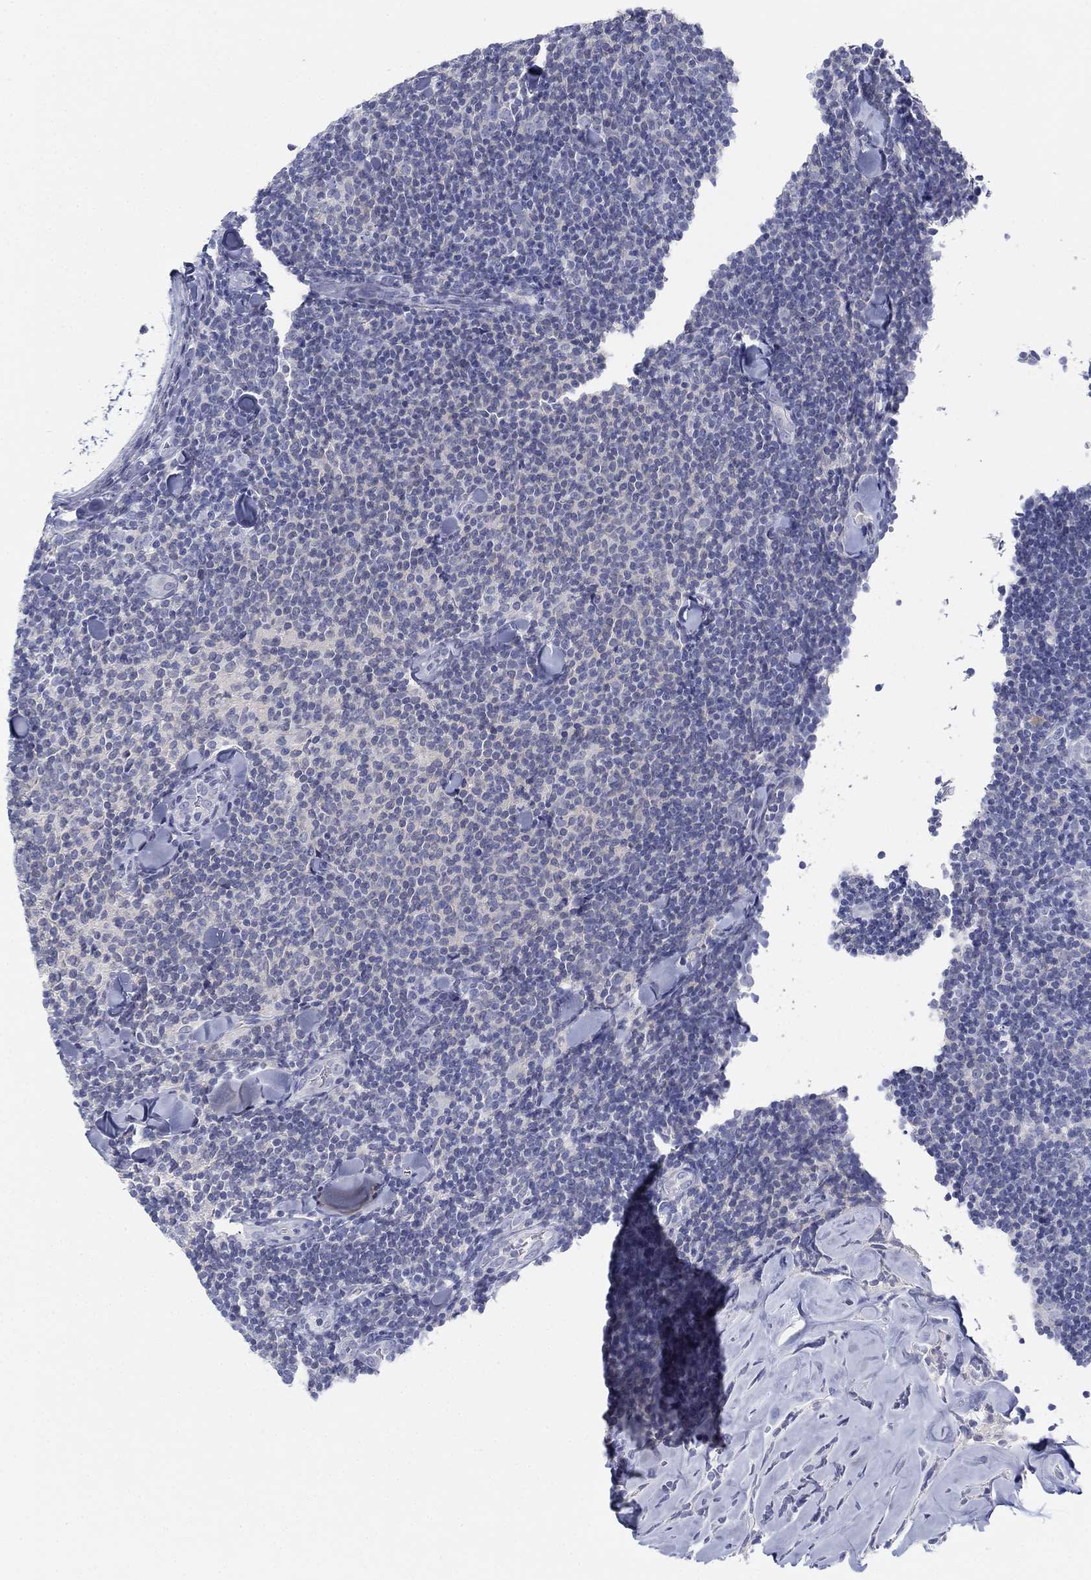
{"staining": {"intensity": "negative", "quantity": "none", "location": "none"}, "tissue": "lymphoma", "cell_type": "Tumor cells", "image_type": "cancer", "snomed": [{"axis": "morphology", "description": "Malignant lymphoma, non-Hodgkin's type, Low grade"}, {"axis": "topography", "description": "Lymph node"}], "caption": "An immunohistochemistry (IHC) photomicrograph of low-grade malignant lymphoma, non-Hodgkin's type is shown. There is no staining in tumor cells of low-grade malignant lymphoma, non-Hodgkin's type.", "gene": "GCNA", "patient": {"sex": "female", "age": 56}}